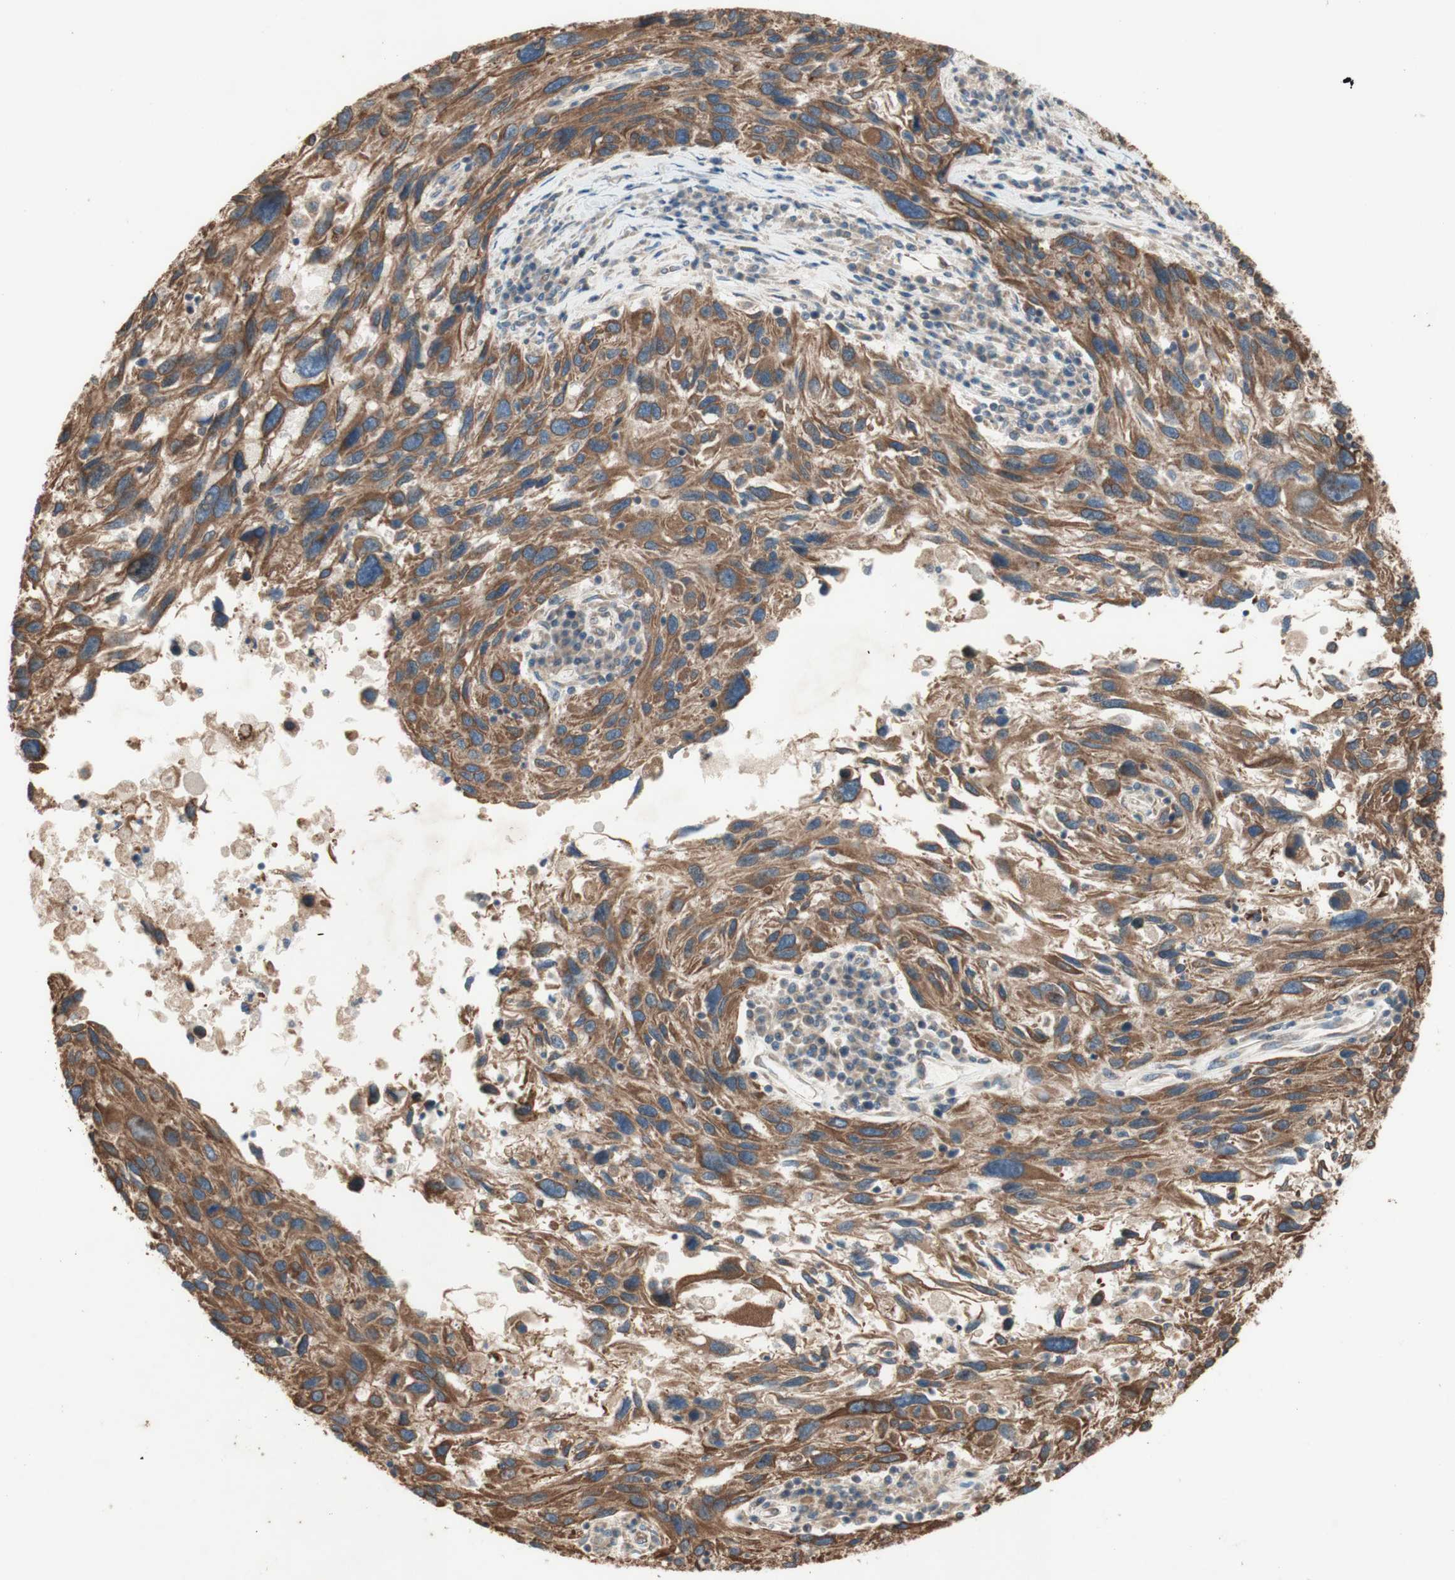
{"staining": {"intensity": "moderate", "quantity": ">75%", "location": "cytoplasmic/membranous"}, "tissue": "melanoma", "cell_type": "Tumor cells", "image_type": "cancer", "snomed": [{"axis": "morphology", "description": "Malignant melanoma, NOS"}, {"axis": "topography", "description": "Skin"}], "caption": "Moderate cytoplasmic/membranous expression is appreciated in about >75% of tumor cells in malignant melanoma. (Stains: DAB (3,3'-diaminobenzidine) in brown, nuclei in blue, Microscopy: brightfield microscopy at high magnification).", "gene": "SOCS2", "patient": {"sex": "male", "age": 53}}